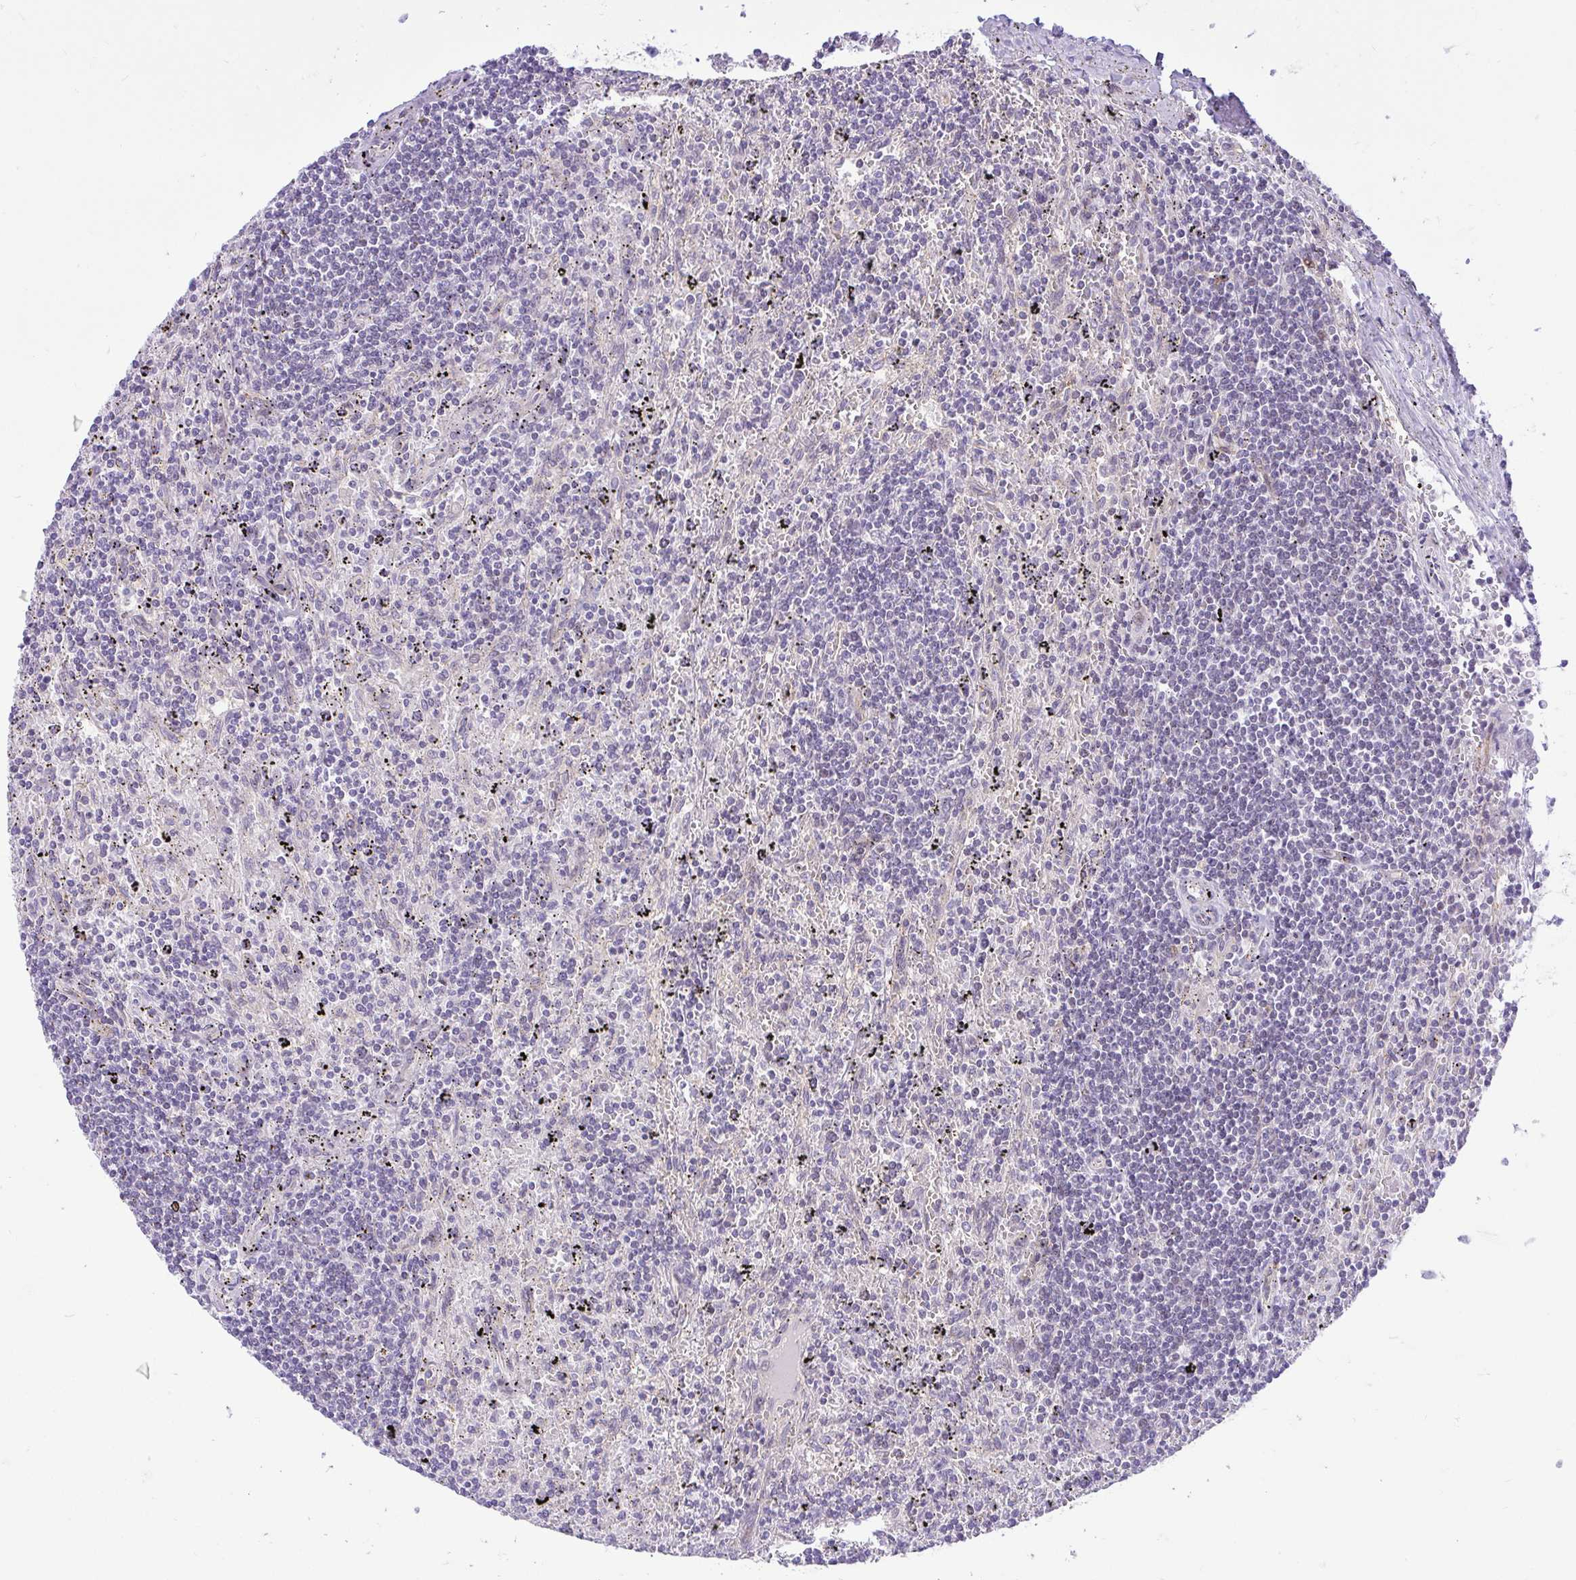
{"staining": {"intensity": "negative", "quantity": "none", "location": "none"}, "tissue": "lymphoma", "cell_type": "Tumor cells", "image_type": "cancer", "snomed": [{"axis": "morphology", "description": "Malignant lymphoma, non-Hodgkin's type, Low grade"}, {"axis": "topography", "description": "Spleen"}], "caption": "An immunohistochemistry (IHC) micrograph of malignant lymphoma, non-Hodgkin's type (low-grade) is shown. There is no staining in tumor cells of malignant lymphoma, non-Hodgkin's type (low-grade).", "gene": "ZNF101", "patient": {"sex": "male", "age": 76}}